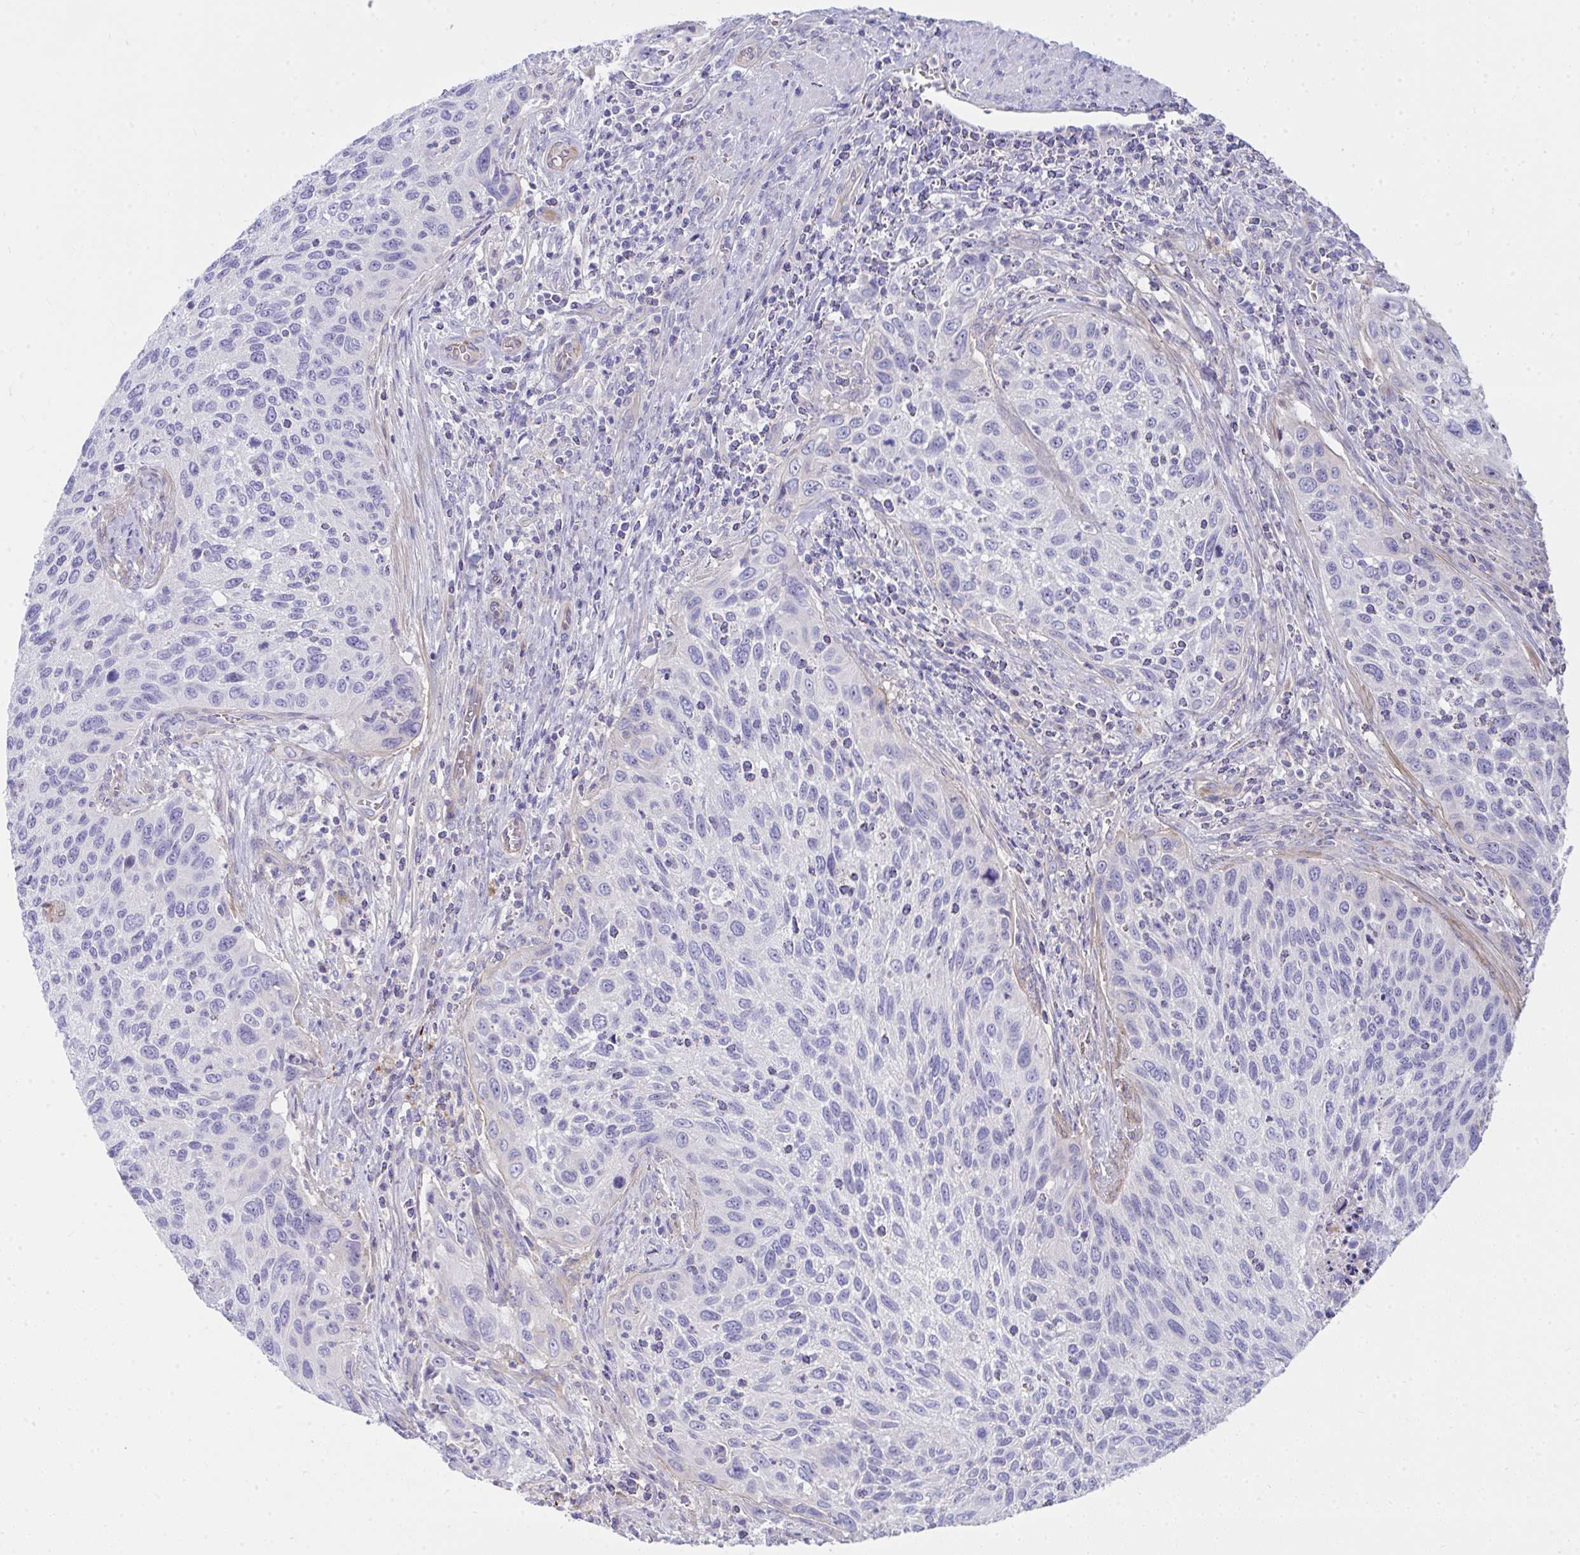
{"staining": {"intensity": "negative", "quantity": "none", "location": "none"}, "tissue": "cervical cancer", "cell_type": "Tumor cells", "image_type": "cancer", "snomed": [{"axis": "morphology", "description": "Squamous cell carcinoma, NOS"}, {"axis": "topography", "description": "Cervix"}], "caption": "High power microscopy histopathology image of an immunohistochemistry image of cervical cancer (squamous cell carcinoma), revealing no significant positivity in tumor cells.", "gene": "LRRC36", "patient": {"sex": "female", "age": 70}}